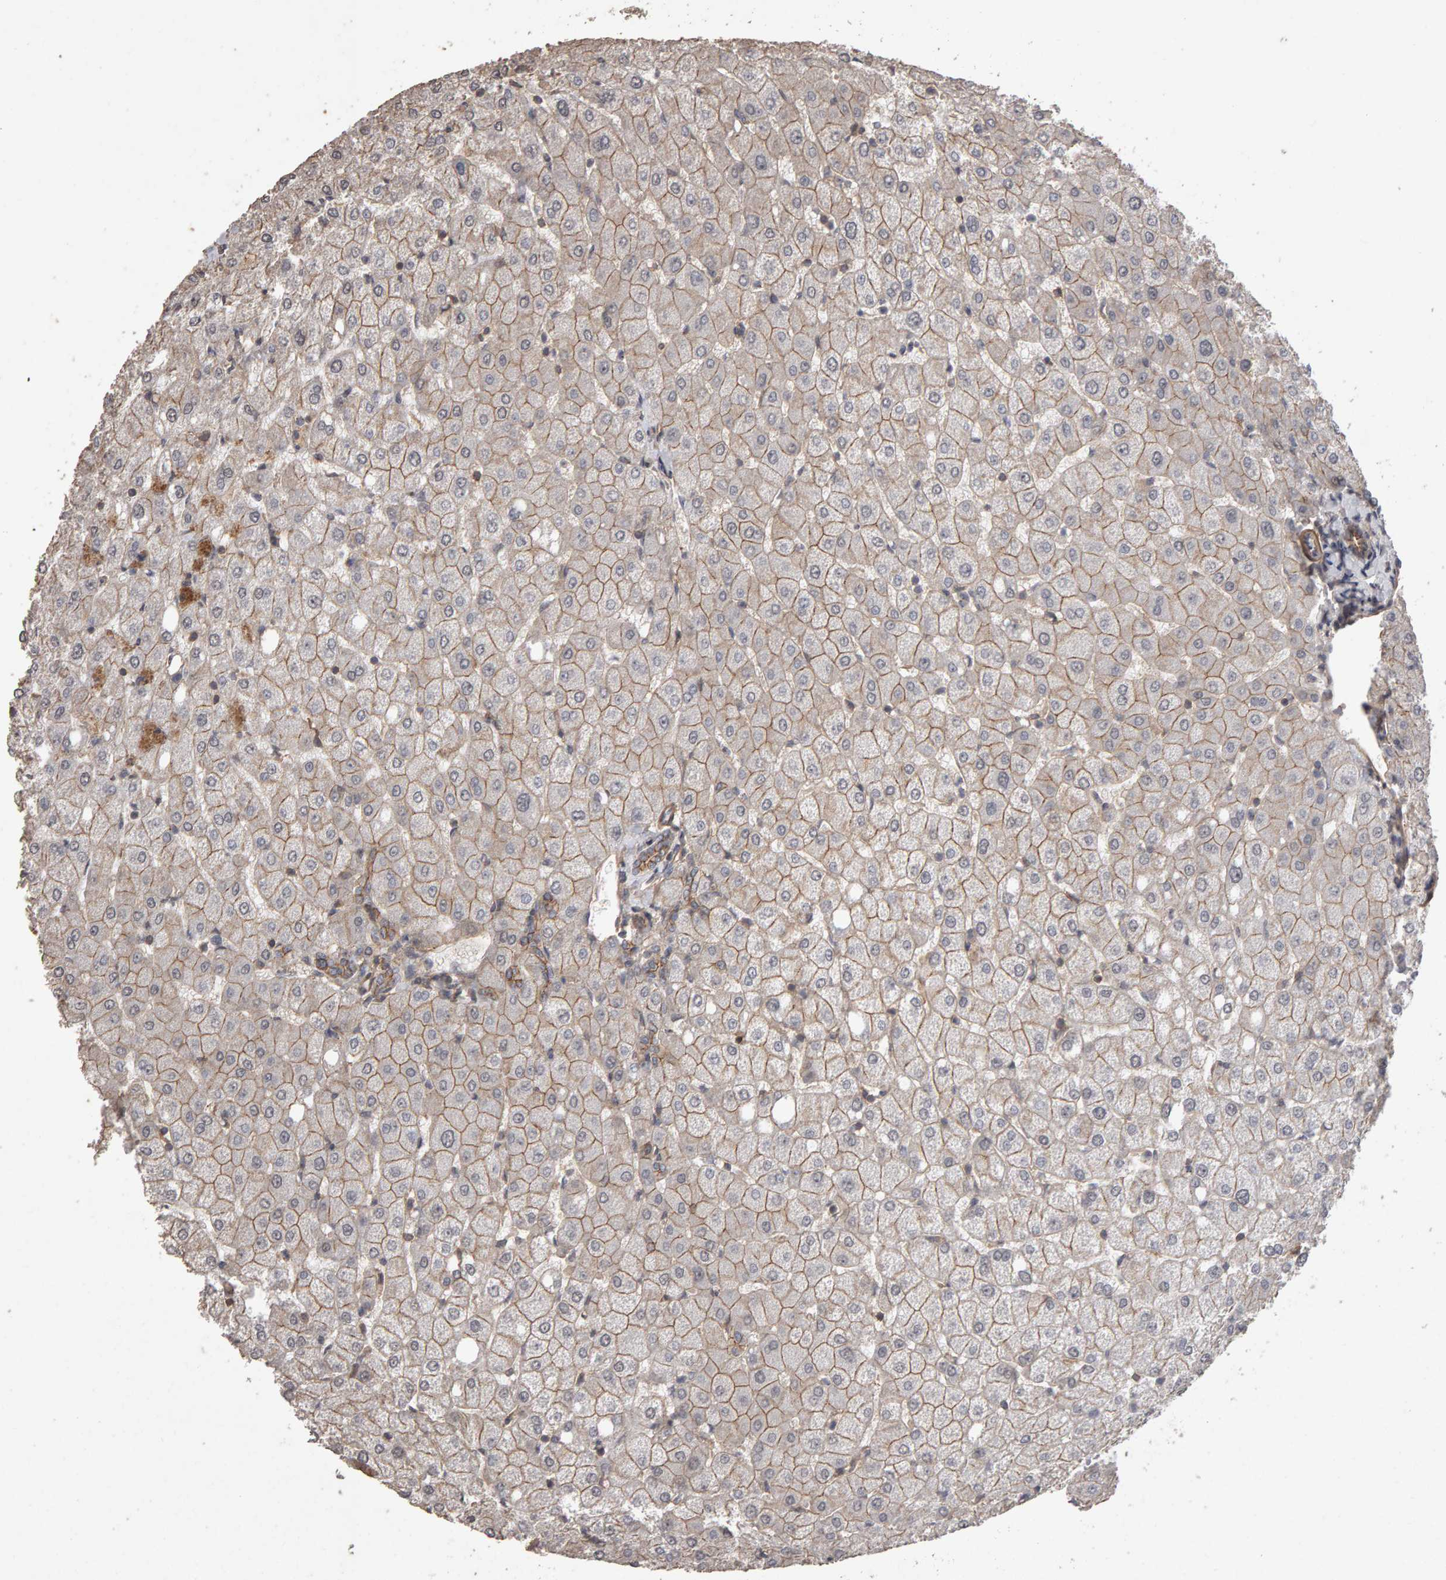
{"staining": {"intensity": "moderate", "quantity": ">75%", "location": "cytoplasmic/membranous"}, "tissue": "liver", "cell_type": "Cholangiocytes", "image_type": "normal", "snomed": [{"axis": "morphology", "description": "Normal tissue, NOS"}, {"axis": "topography", "description": "Liver"}], "caption": "A histopathology image showing moderate cytoplasmic/membranous expression in approximately >75% of cholangiocytes in benign liver, as visualized by brown immunohistochemical staining.", "gene": "SCRIB", "patient": {"sex": "female", "age": 54}}